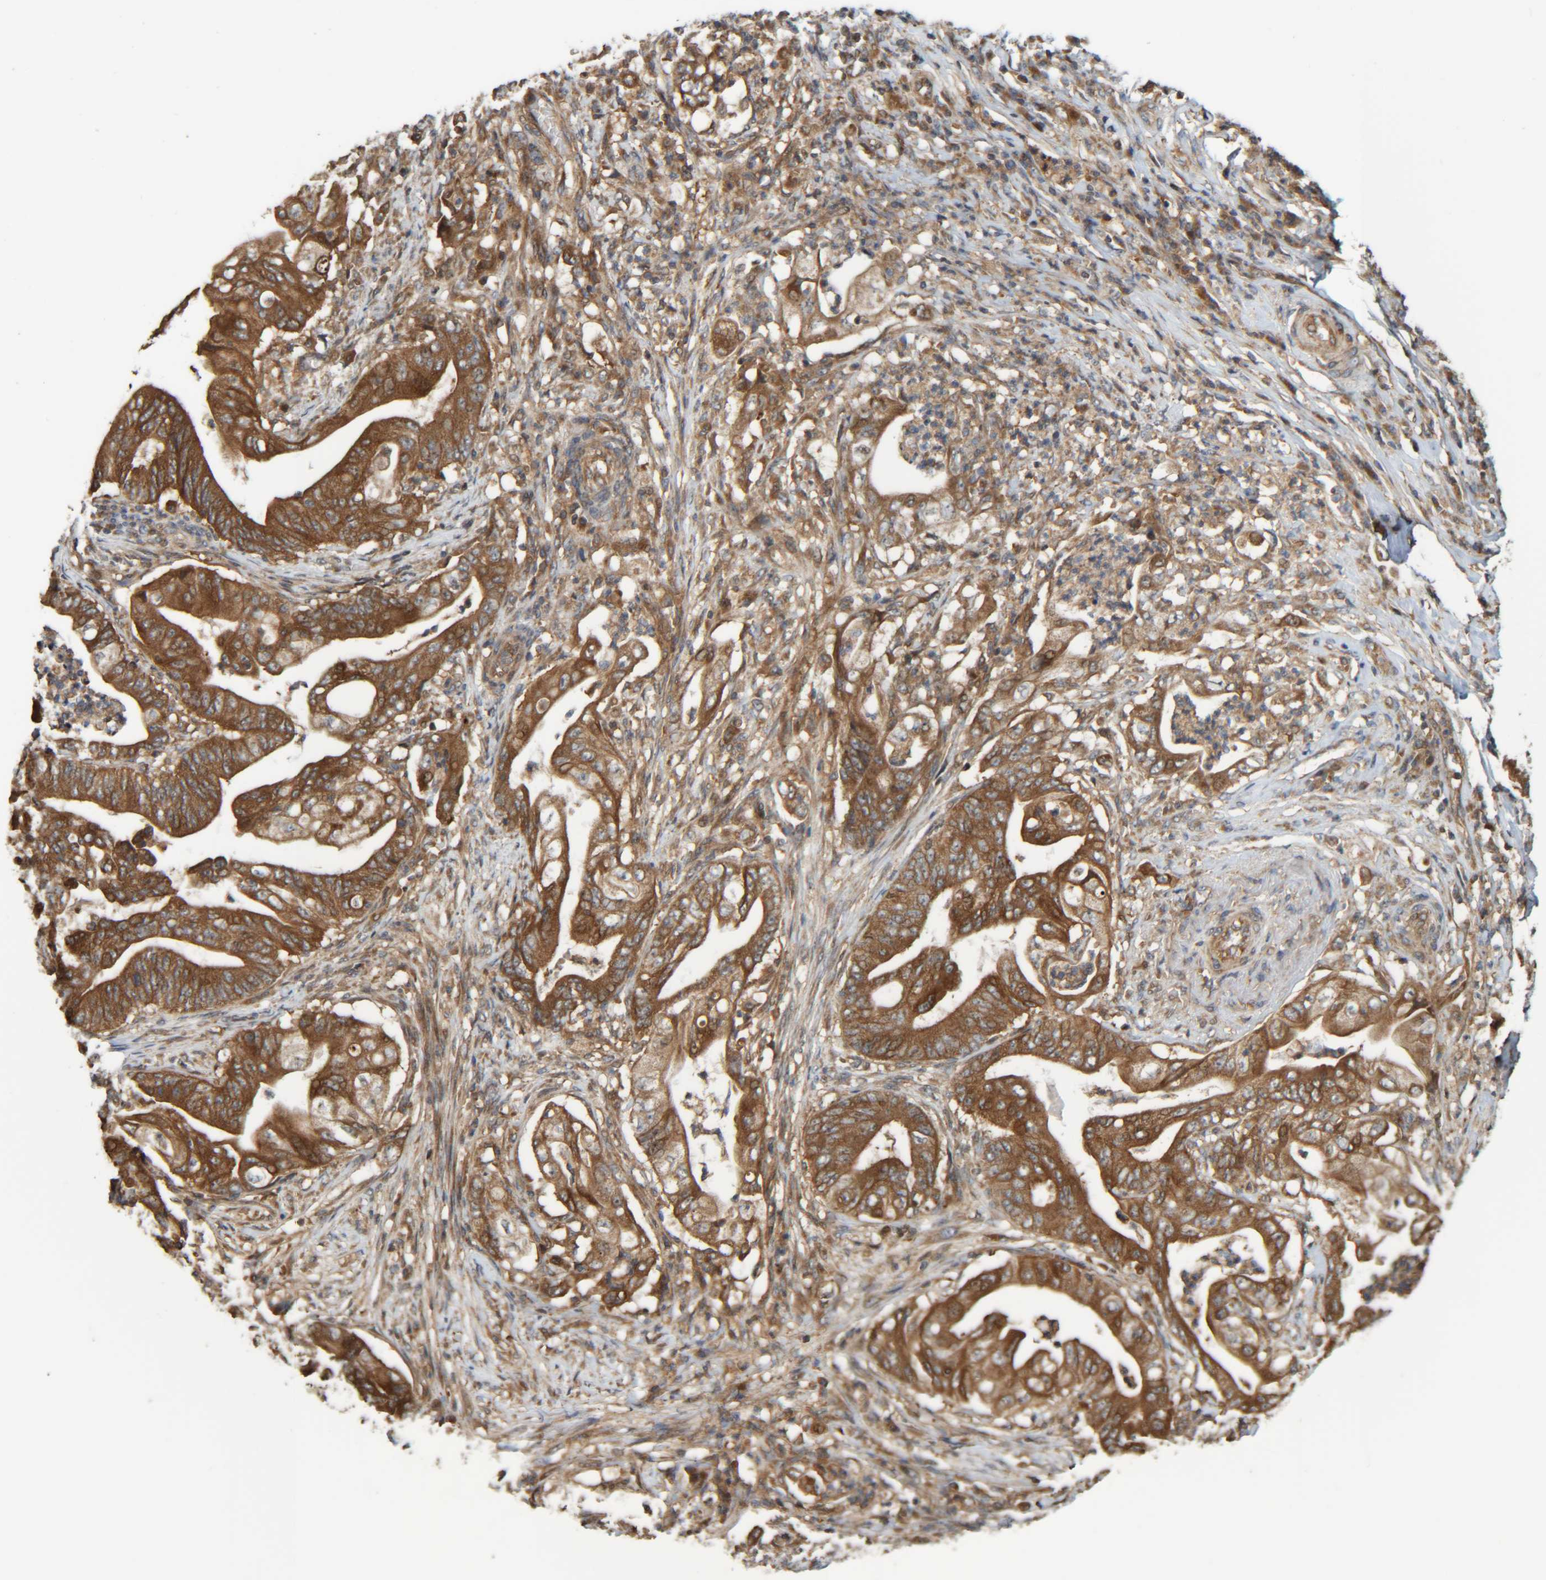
{"staining": {"intensity": "strong", "quantity": ">75%", "location": "cytoplasmic/membranous"}, "tissue": "stomach cancer", "cell_type": "Tumor cells", "image_type": "cancer", "snomed": [{"axis": "morphology", "description": "Adenocarcinoma, NOS"}, {"axis": "topography", "description": "Stomach"}], "caption": "Immunohistochemical staining of stomach cancer (adenocarcinoma) shows high levels of strong cytoplasmic/membranous staining in about >75% of tumor cells. (brown staining indicates protein expression, while blue staining denotes nuclei).", "gene": "CCDC57", "patient": {"sex": "female", "age": 73}}